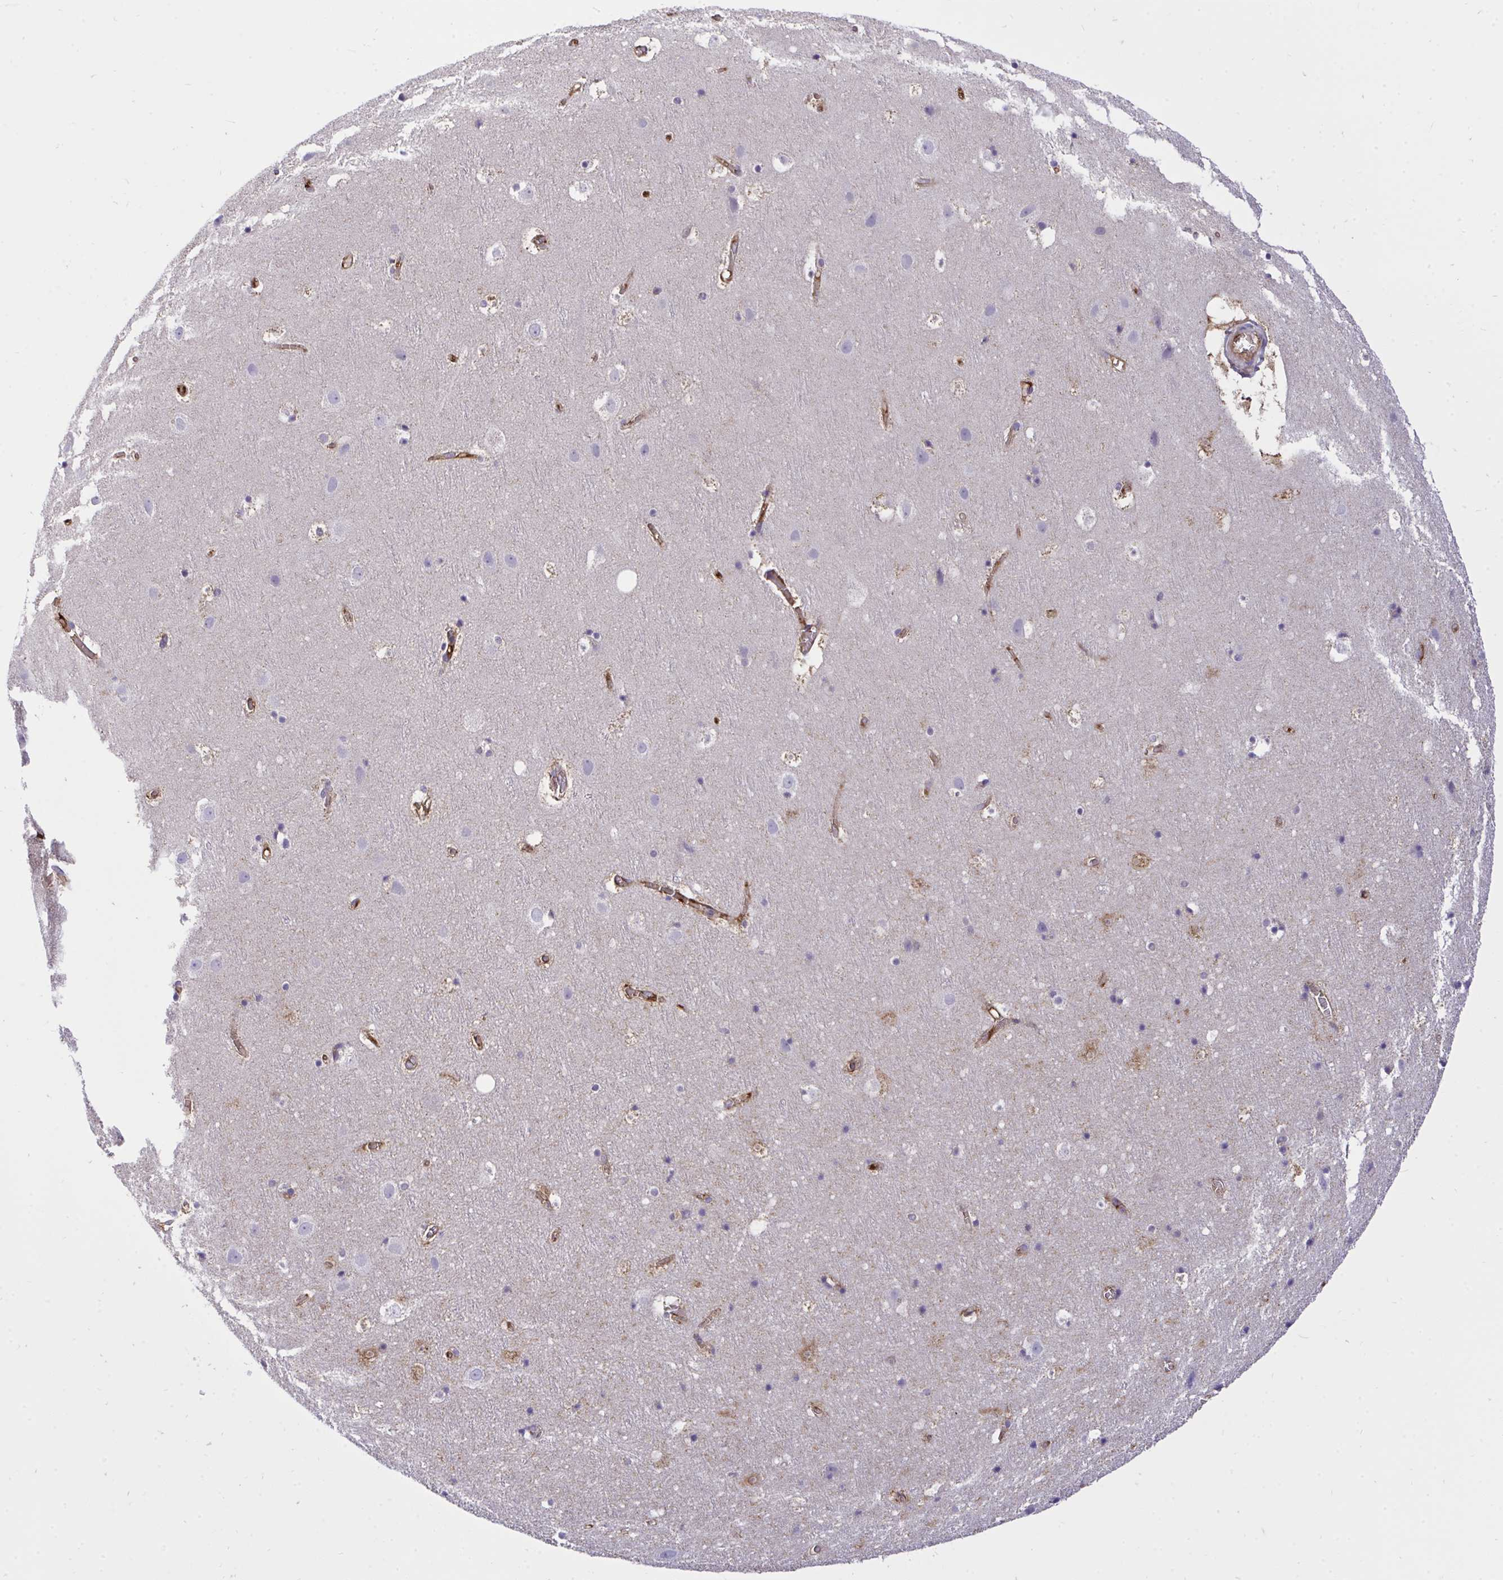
{"staining": {"intensity": "moderate", "quantity": ">75%", "location": "cytoplasmic/membranous"}, "tissue": "cerebral cortex", "cell_type": "Endothelial cells", "image_type": "normal", "snomed": [{"axis": "morphology", "description": "Normal tissue, NOS"}, {"axis": "topography", "description": "Cerebral cortex"}], "caption": "Cerebral cortex stained with immunohistochemistry (IHC) exhibits moderate cytoplasmic/membranous staining in about >75% of endothelial cells. (DAB IHC with brightfield microscopy, high magnification).", "gene": "C19orf54", "patient": {"sex": "female", "age": 42}}